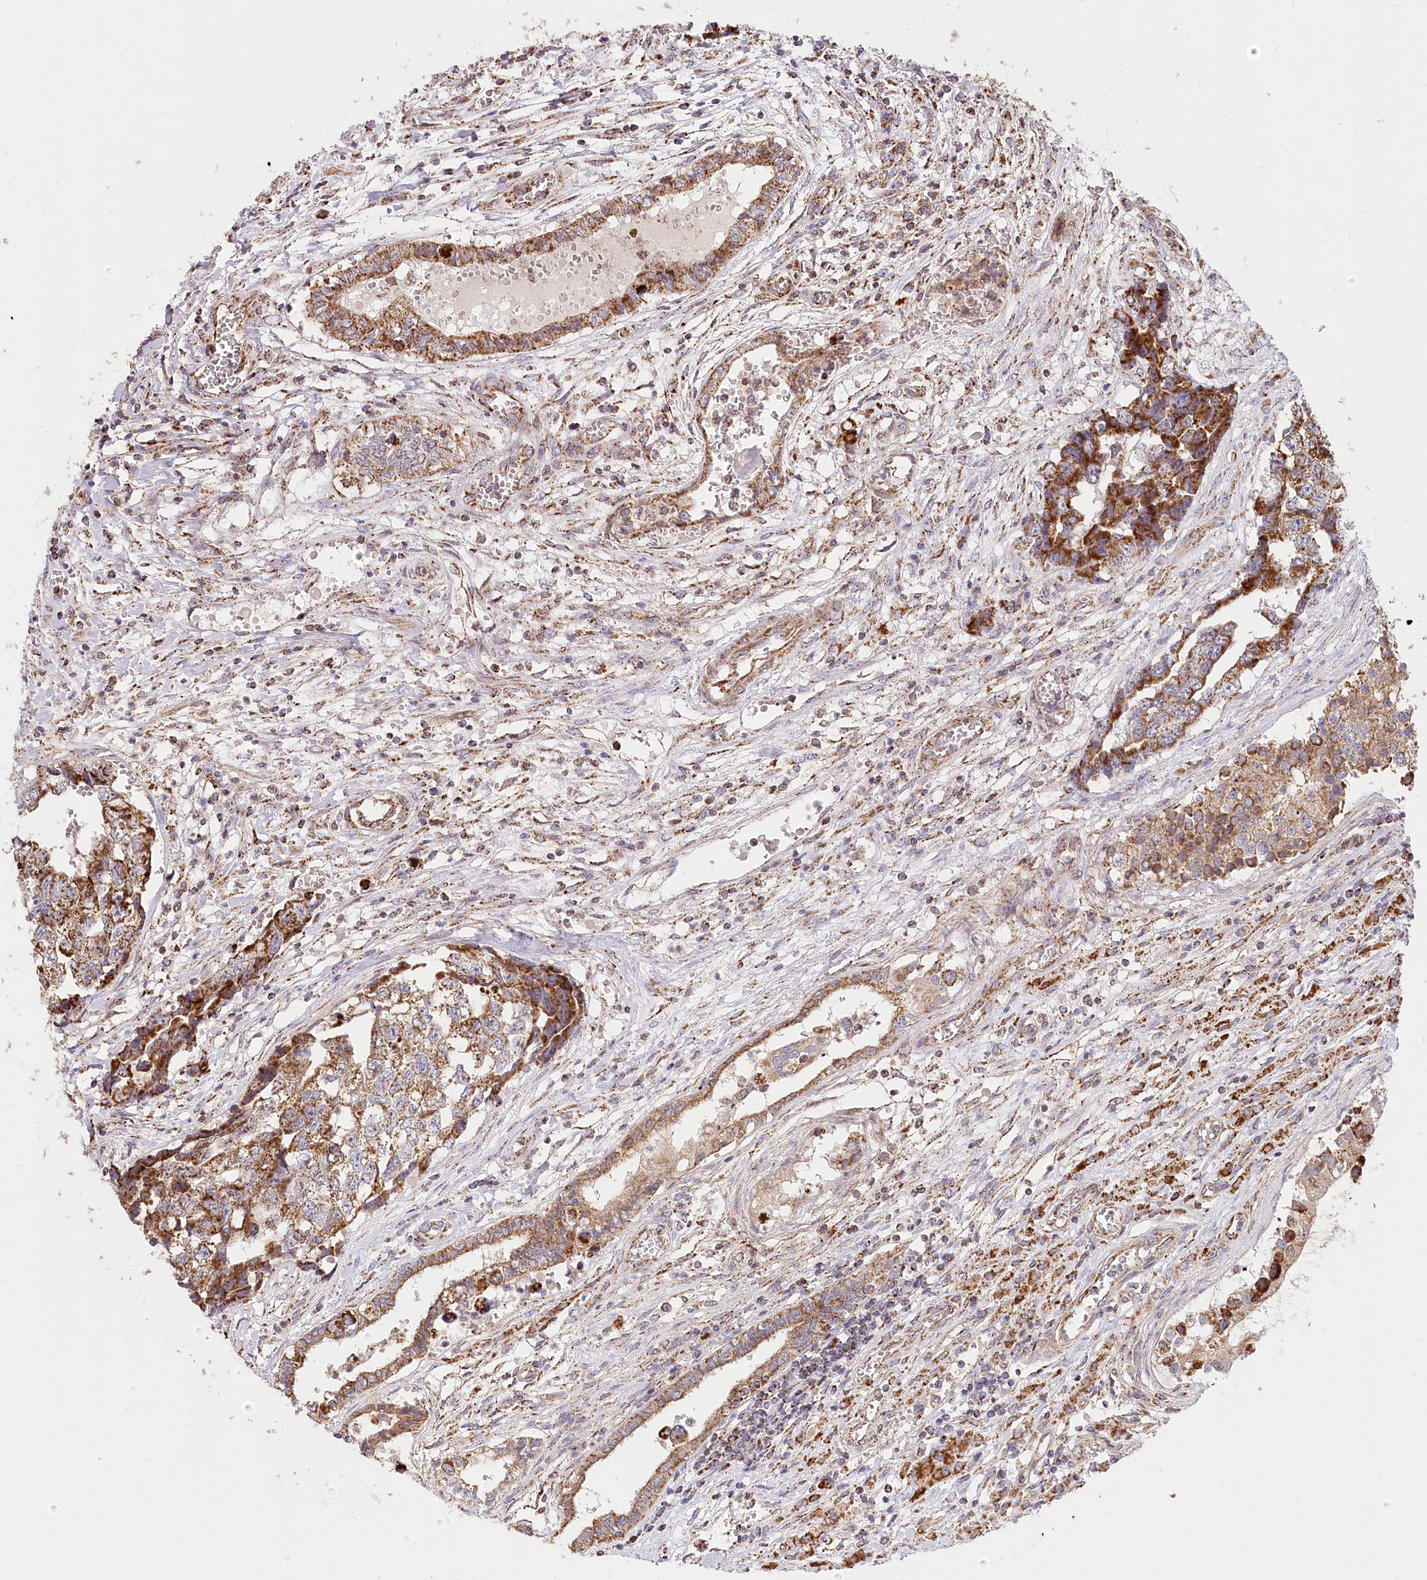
{"staining": {"intensity": "strong", "quantity": ">75%", "location": "cytoplasmic/membranous"}, "tissue": "testis cancer", "cell_type": "Tumor cells", "image_type": "cancer", "snomed": [{"axis": "morphology", "description": "Carcinoma, Embryonal, NOS"}, {"axis": "topography", "description": "Testis"}], "caption": "Strong cytoplasmic/membranous protein positivity is identified in about >75% of tumor cells in testis cancer. The protein is stained brown, and the nuclei are stained in blue (DAB IHC with brightfield microscopy, high magnification).", "gene": "UMPS", "patient": {"sex": "male", "age": 31}}